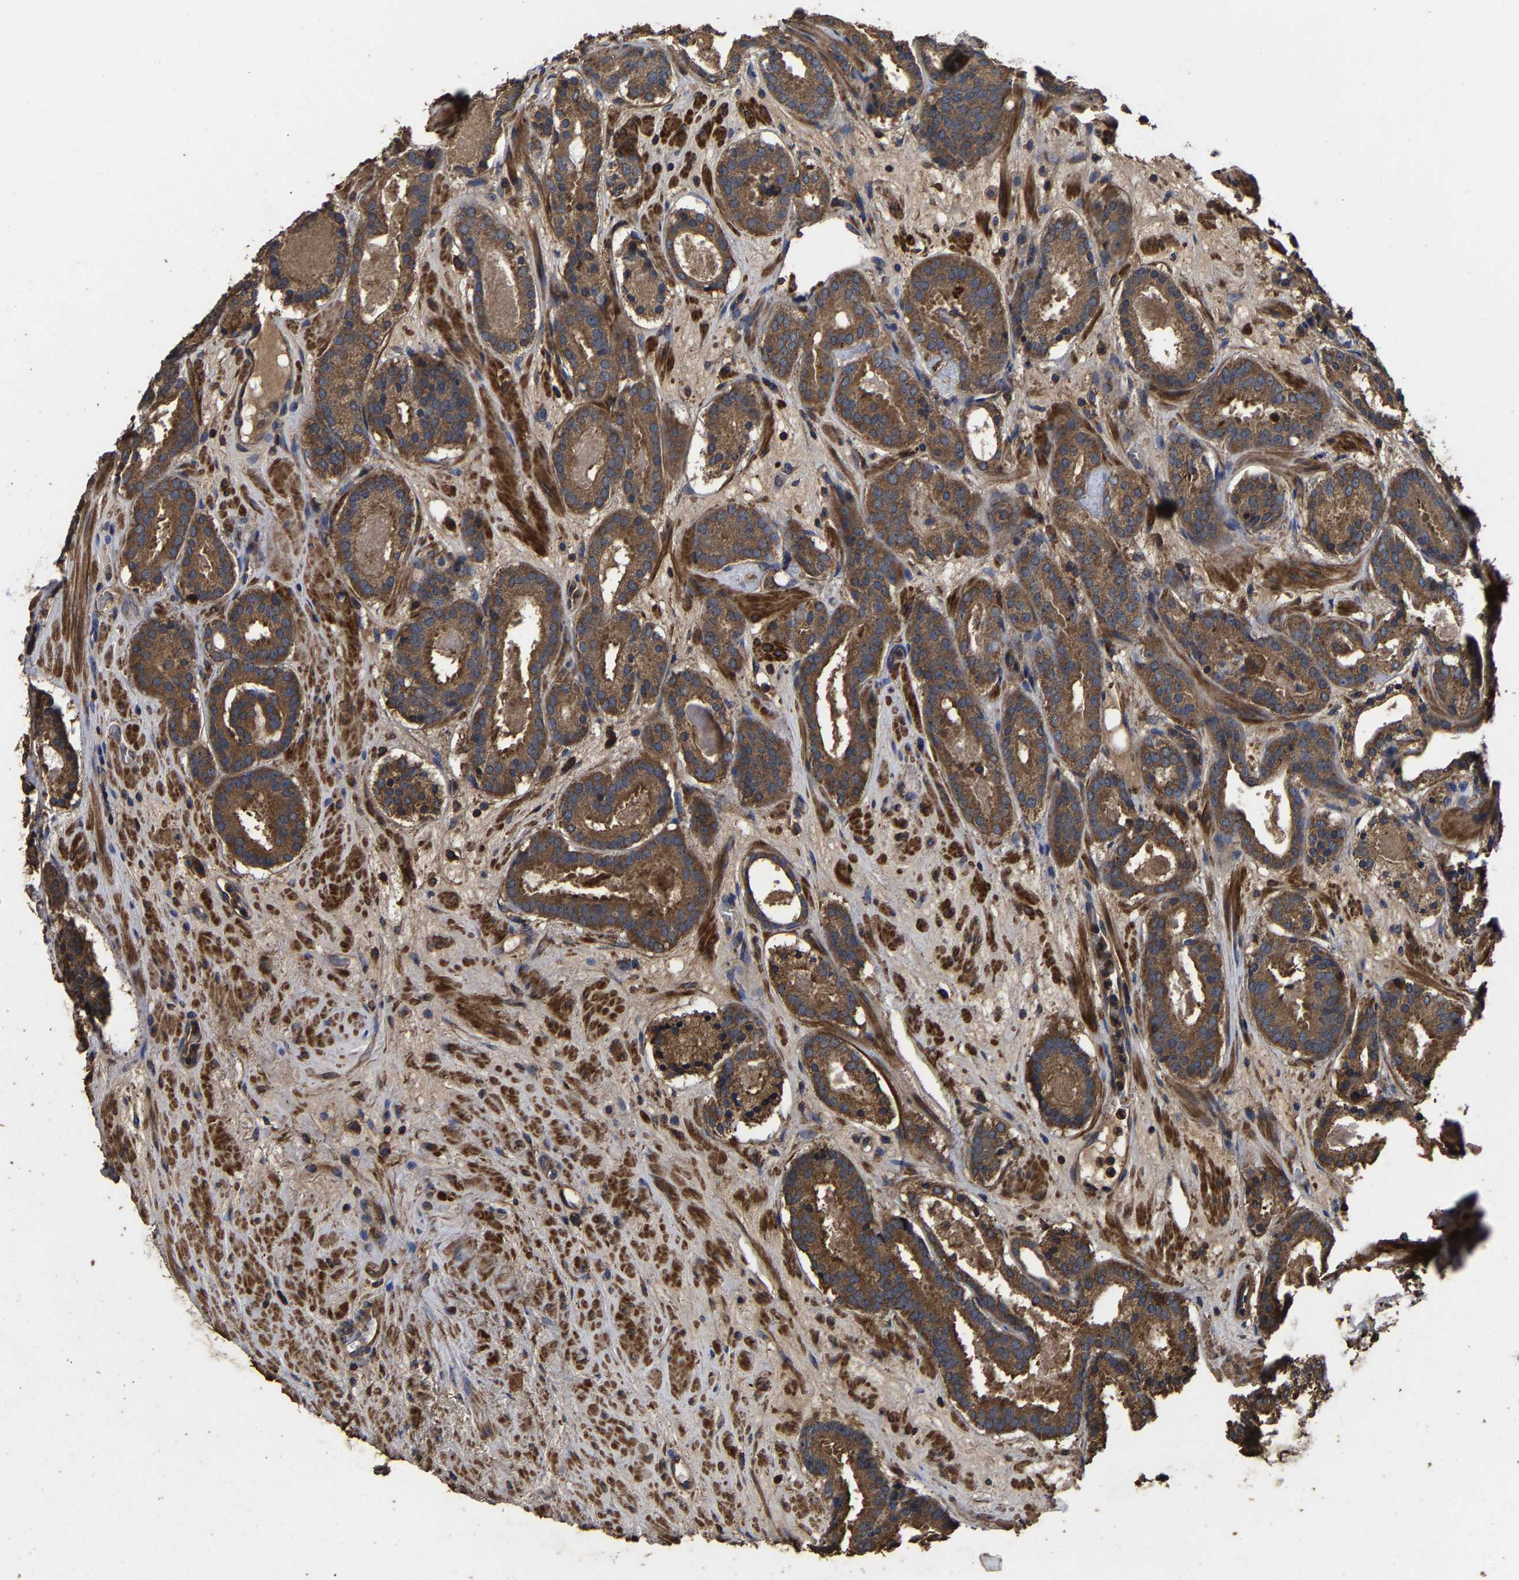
{"staining": {"intensity": "moderate", "quantity": ">75%", "location": "cytoplasmic/membranous"}, "tissue": "prostate cancer", "cell_type": "Tumor cells", "image_type": "cancer", "snomed": [{"axis": "morphology", "description": "Adenocarcinoma, Low grade"}, {"axis": "topography", "description": "Prostate"}], "caption": "Immunohistochemical staining of prostate cancer (adenocarcinoma (low-grade)) shows moderate cytoplasmic/membranous protein staining in about >75% of tumor cells. (brown staining indicates protein expression, while blue staining denotes nuclei).", "gene": "ITCH", "patient": {"sex": "male", "age": 69}}